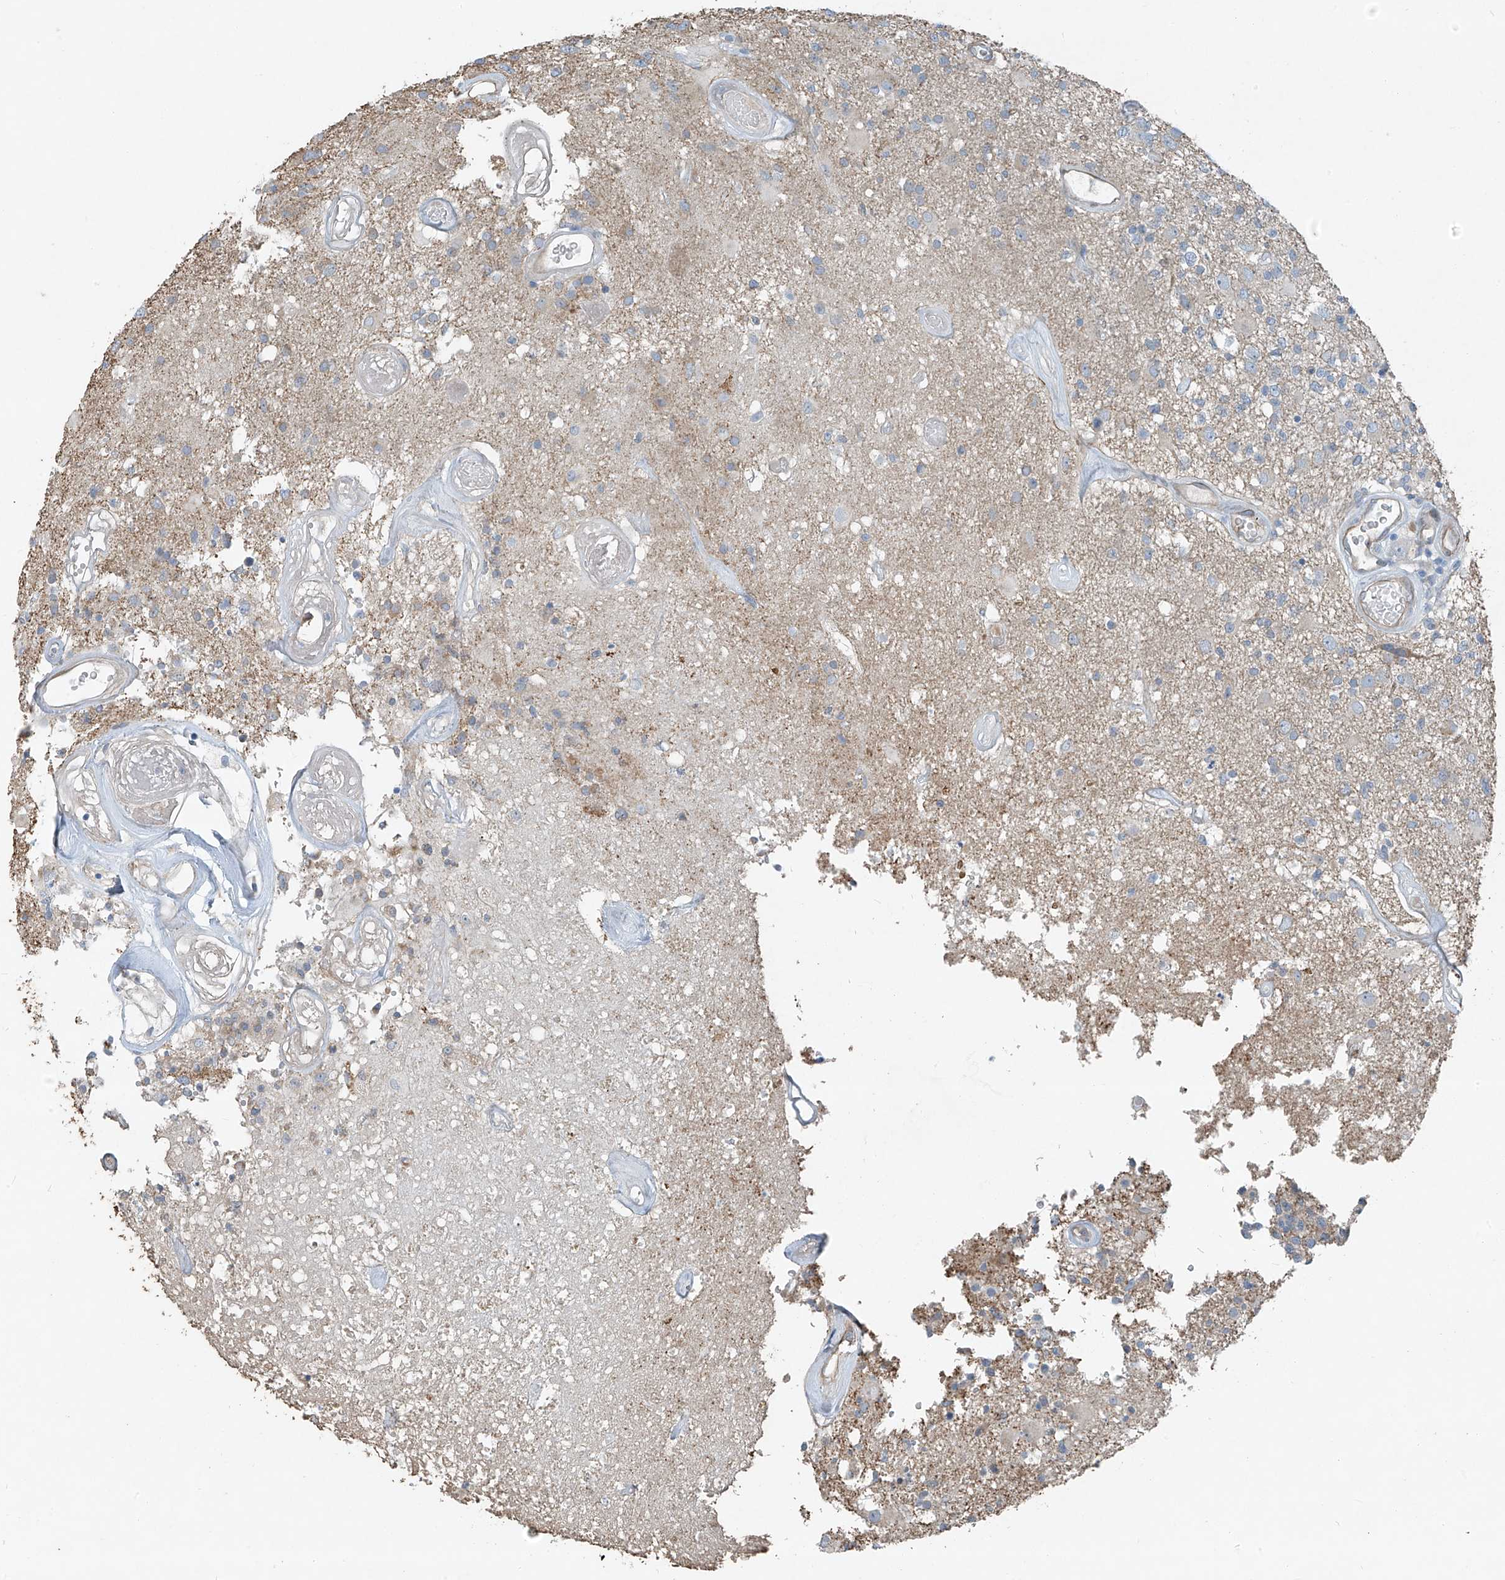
{"staining": {"intensity": "negative", "quantity": "none", "location": "none"}, "tissue": "glioma", "cell_type": "Tumor cells", "image_type": "cancer", "snomed": [{"axis": "morphology", "description": "Glioma, malignant, High grade"}, {"axis": "morphology", "description": "Glioblastoma, NOS"}, {"axis": "topography", "description": "Brain"}], "caption": "Tumor cells are negative for protein expression in human glioblastoma.", "gene": "TNS2", "patient": {"sex": "male", "age": 60}}